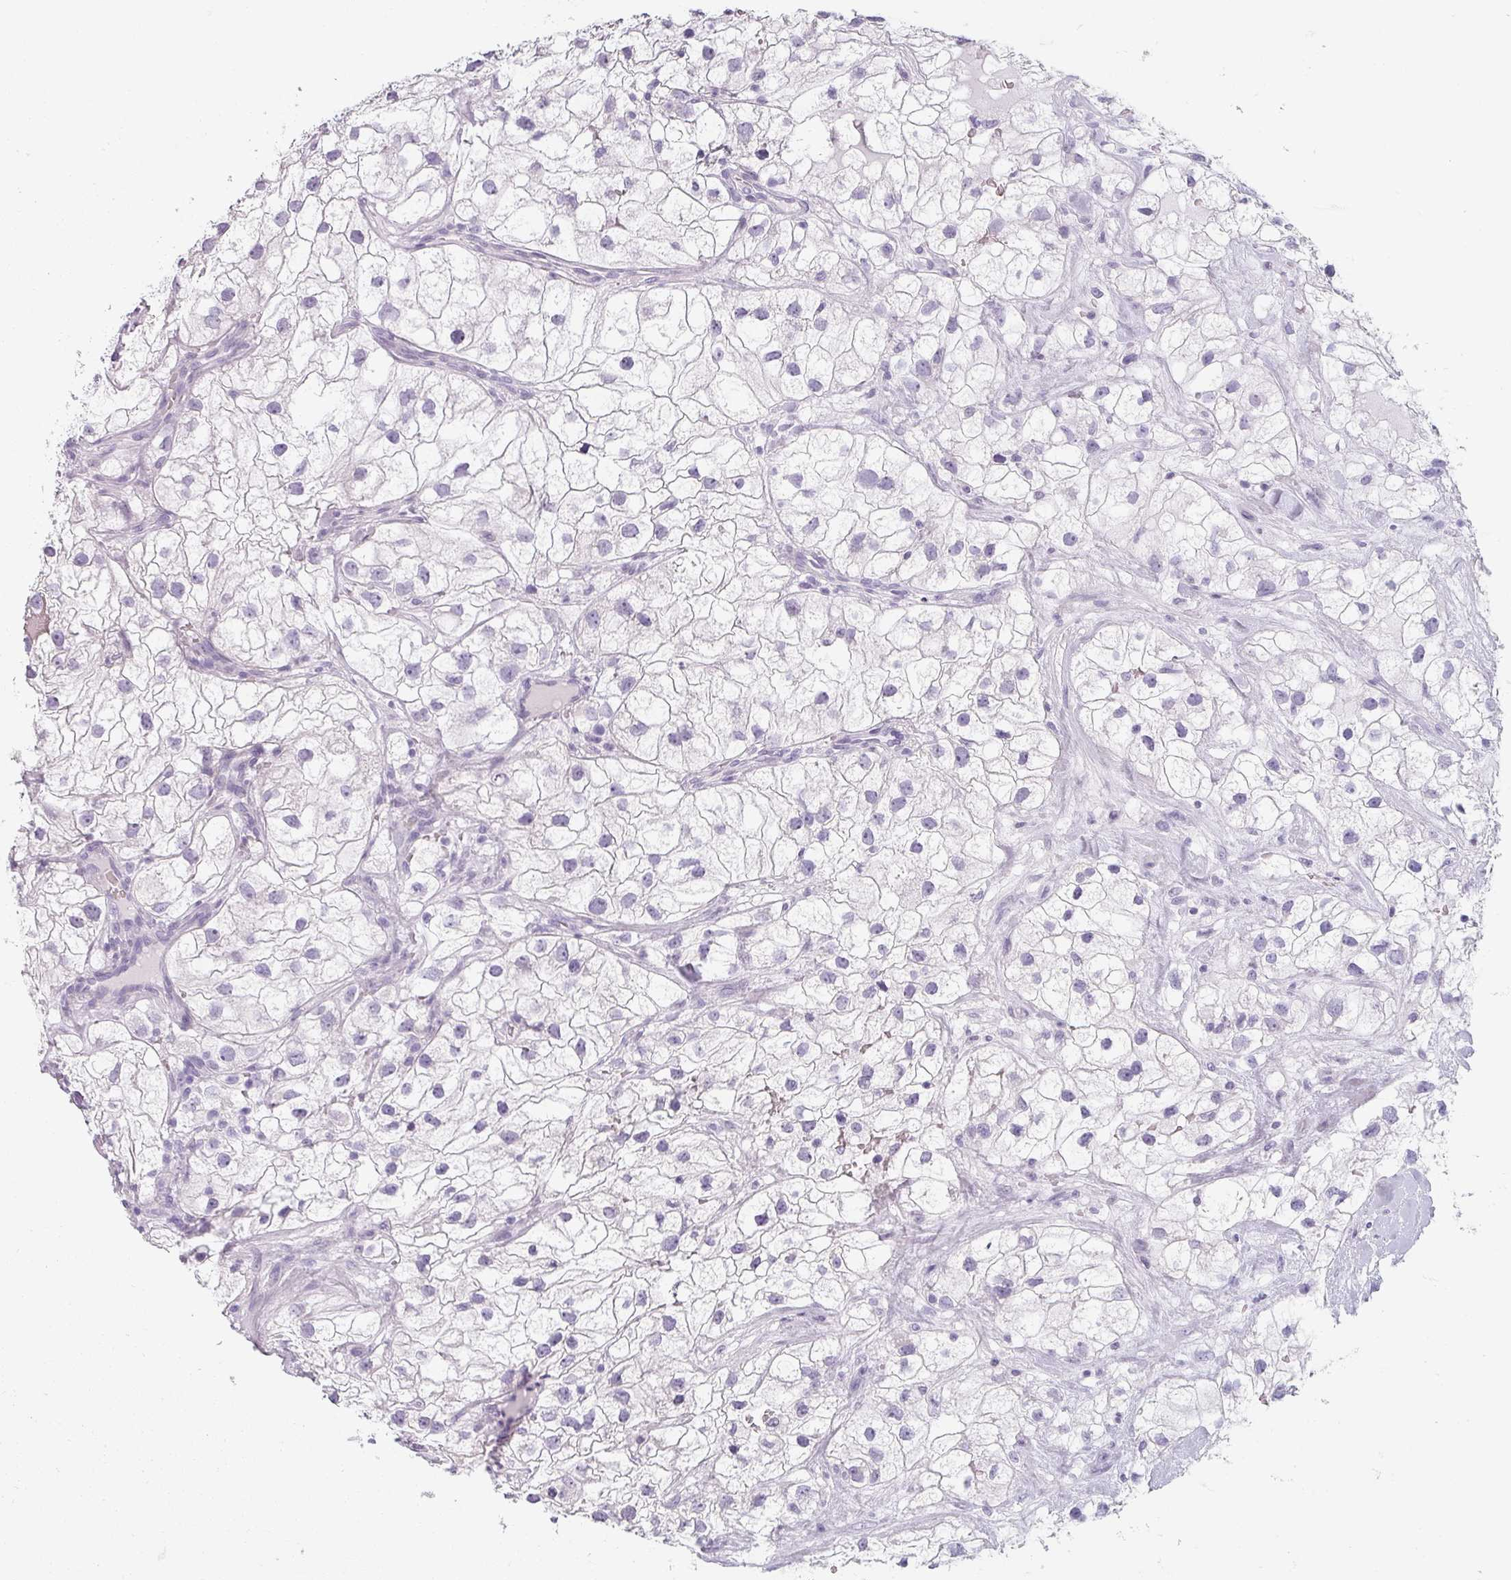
{"staining": {"intensity": "negative", "quantity": "none", "location": "none"}, "tissue": "renal cancer", "cell_type": "Tumor cells", "image_type": "cancer", "snomed": [{"axis": "morphology", "description": "Adenocarcinoma, NOS"}, {"axis": "topography", "description": "Kidney"}], "caption": "Tumor cells show no significant staining in renal cancer (adenocarcinoma). (DAB IHC with hematoxylin counter stain).", "gene": "SFTPA1", "patient": {"sex": "male", "age": 59}}